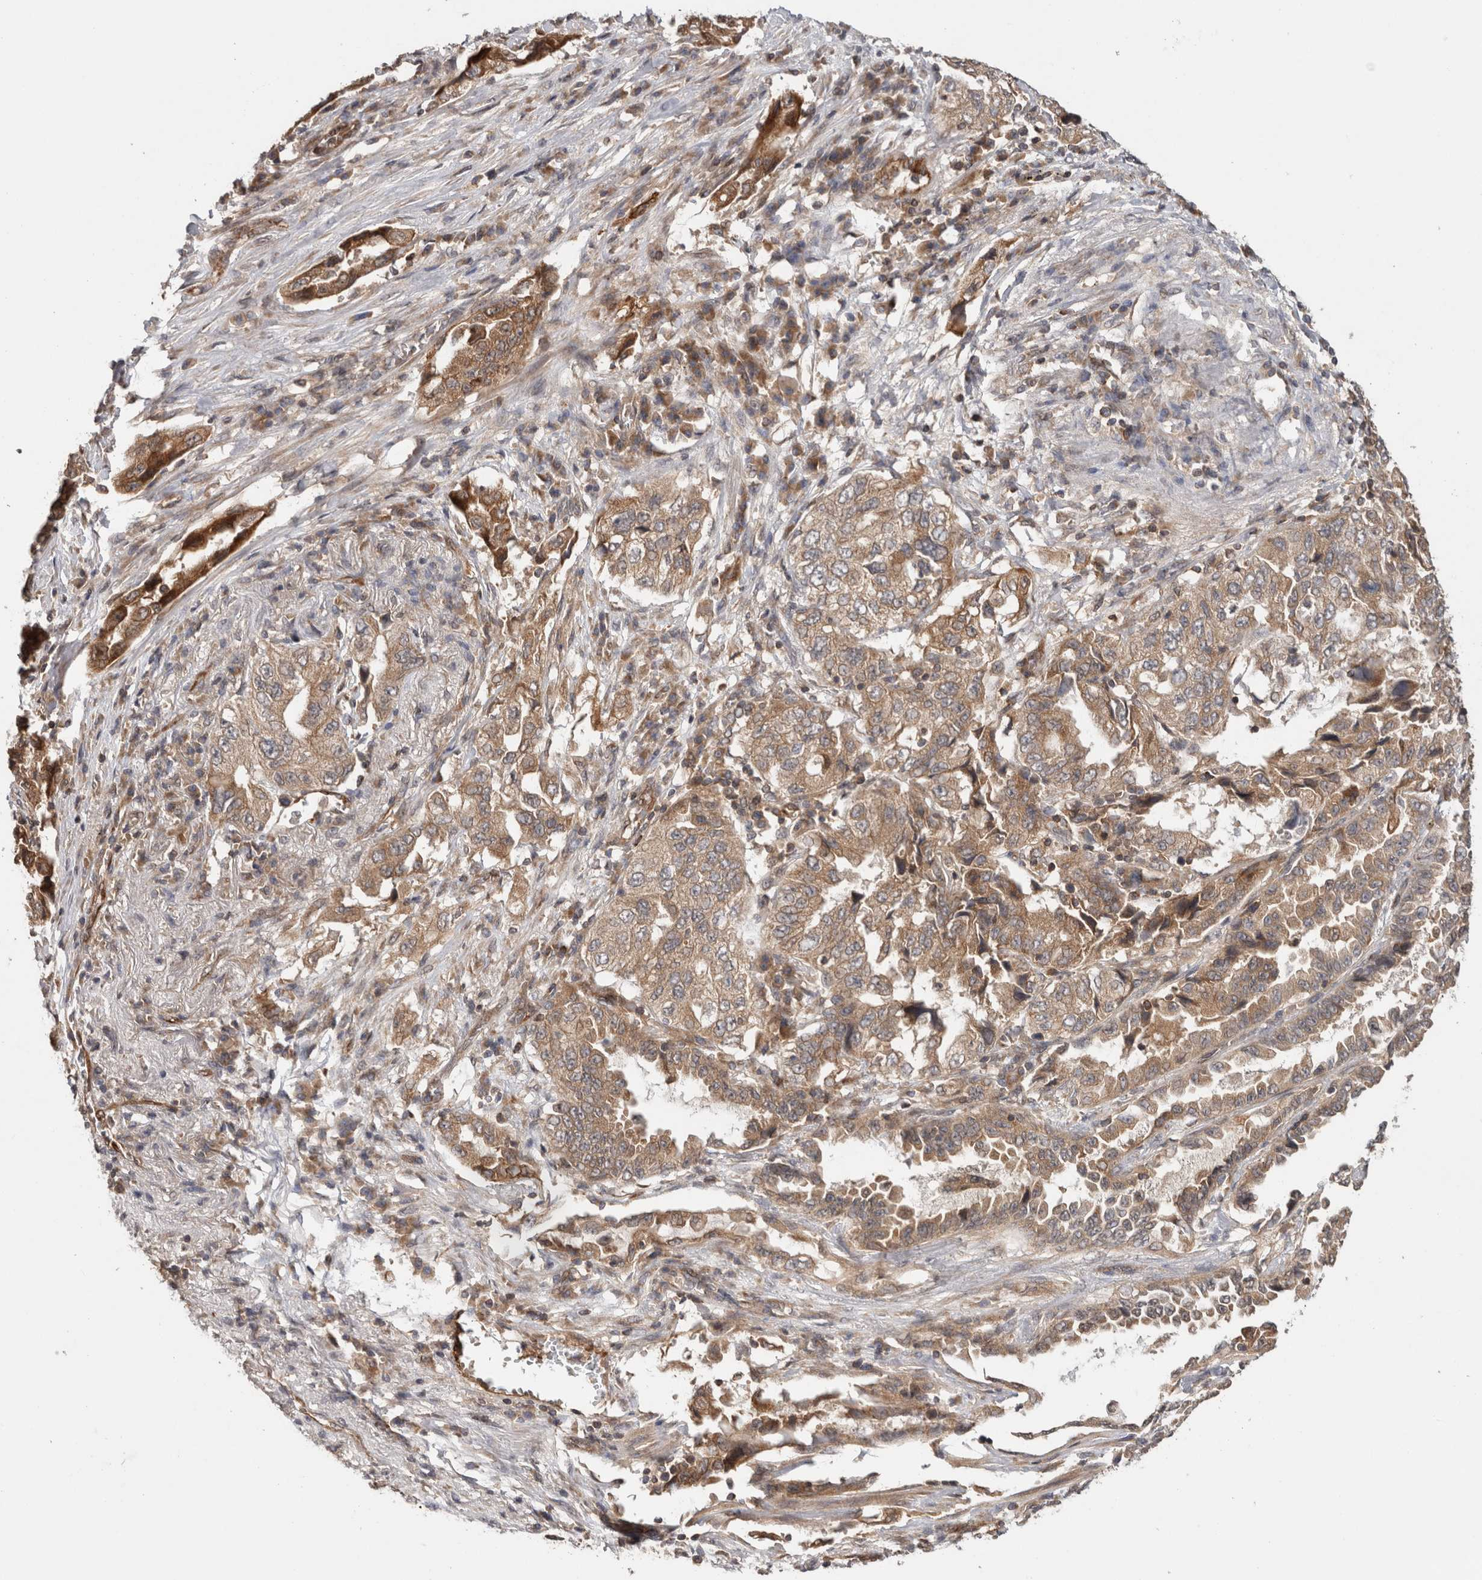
{"staining": {"intensity": "moderate", "quantity": ">75%", "location": "cytoplasmic/membranous"}, "tissue": "lung cancer", "cell_type": "Tumor cells", "image_type": "cancer", "snomed": [{"axis": "morphology", "description": "Adenocarcinoma, NOS"}, {"axis": "topography", "description": "Lung"}], "caption": "Lung adenocarcinoma stained with DAB immunohistochemistry reveals medium levels of moderate cytoplasmic/membranous staining in about >75% of tumor cells.", "gene": "HMOX2", "patient": {"sex": "female", "age": 51}}